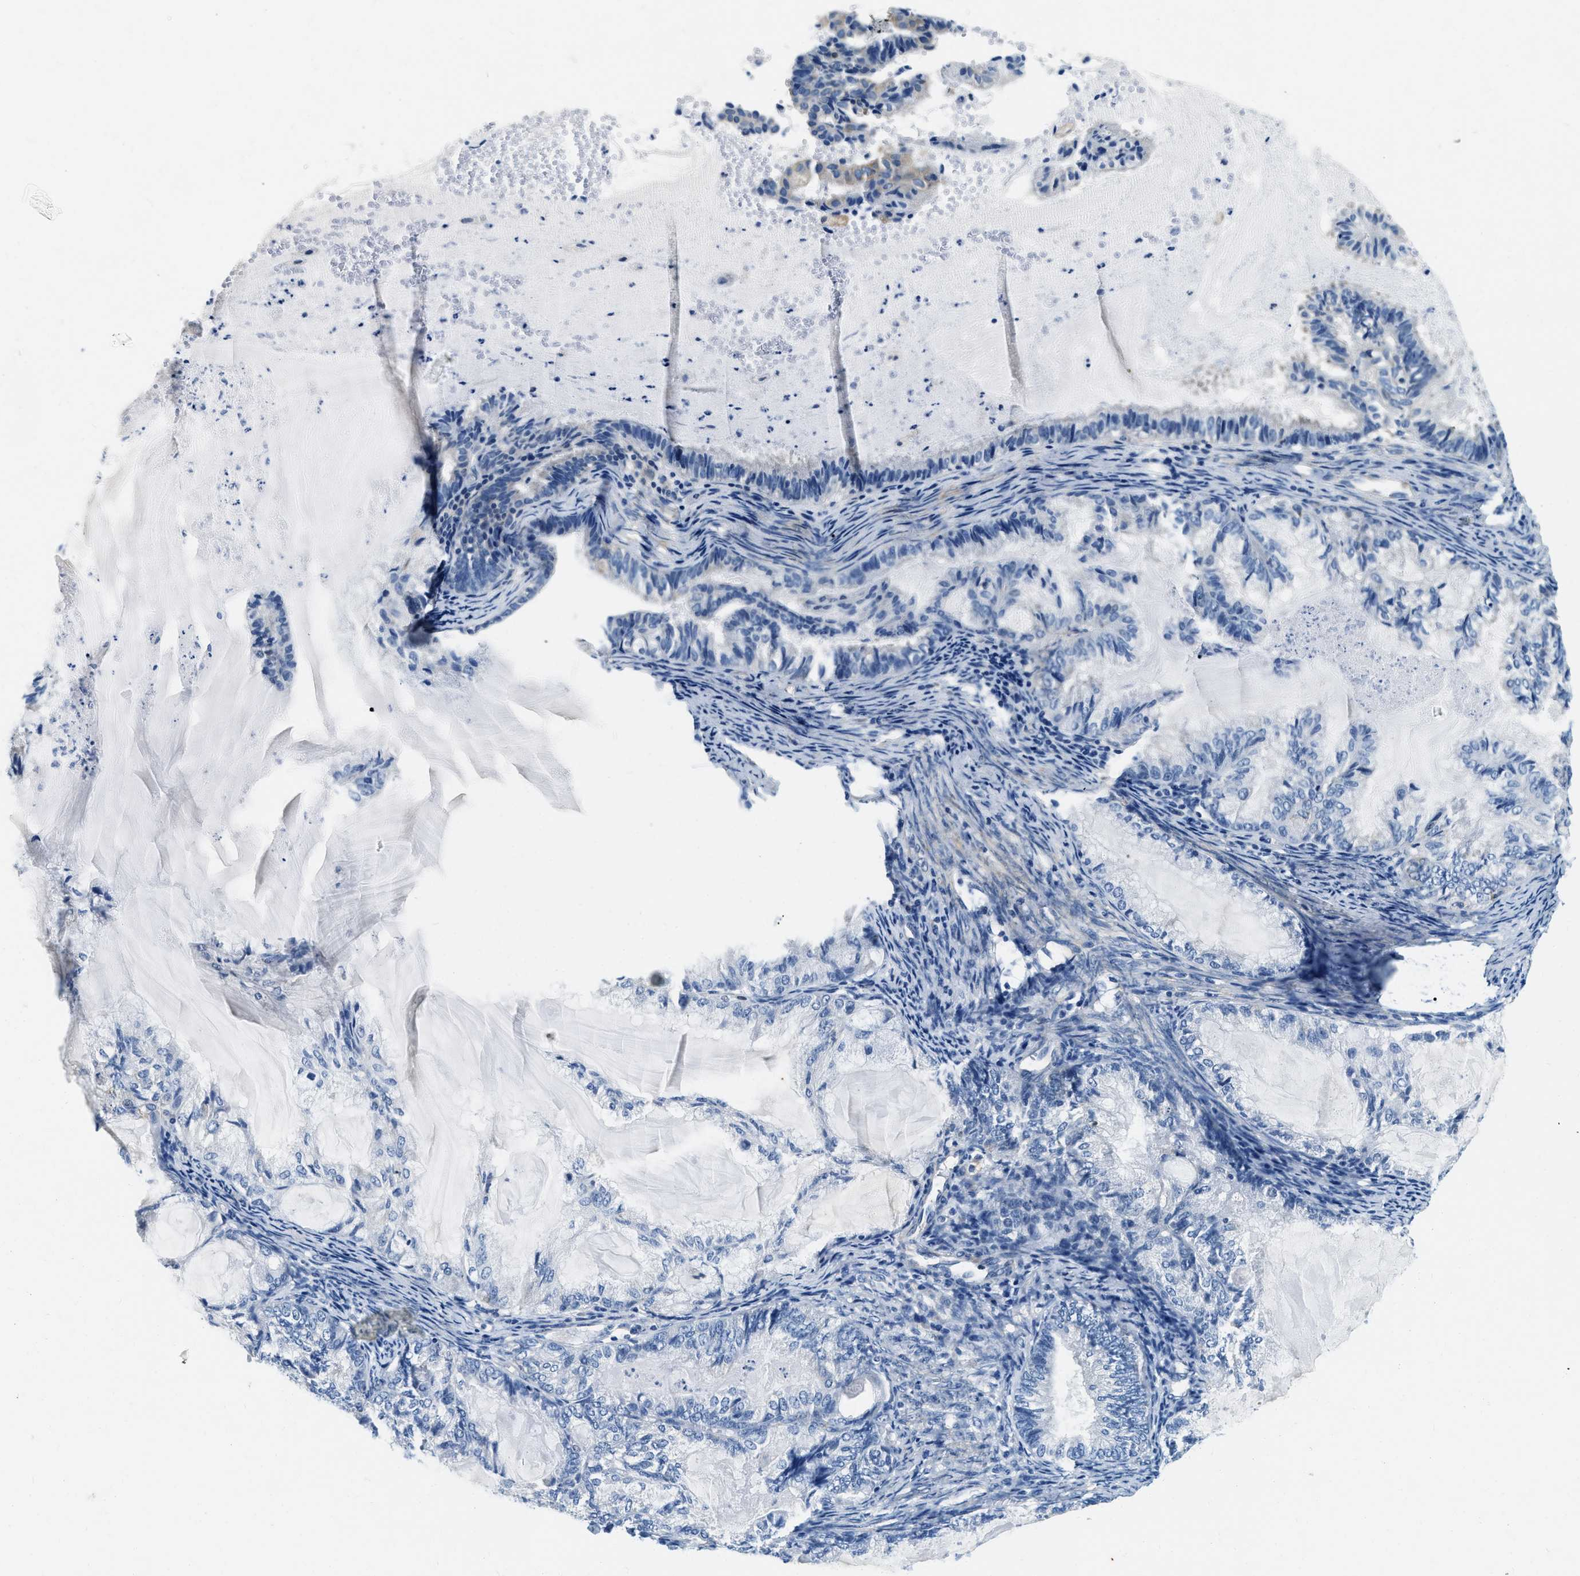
{"staining": {"intensity": "negative", "quantity": "none", "location": "none"}, "tissue": "endometrial cancer", "cell_type": "Tumor cells", "image_type": "cancer", "snomed": [{"axis": "morphology", "description": "Adenocarcinoma, NOS"}, {"axis": "topography", "description": "Endometrium"}], "caption": "DAB (3,3'-diaminobenzidine) immunohistochemical staining of human endometrial cancer reveals no significant staining in tumor cells. The staining was performed using DAB to visualize the protein expression in brown, while the nuclei were stained in blue with hematoxylin (Magnification: 20x).", "gene": "EIF2AK2", "patient": {"sex": "female", "age": 86}}